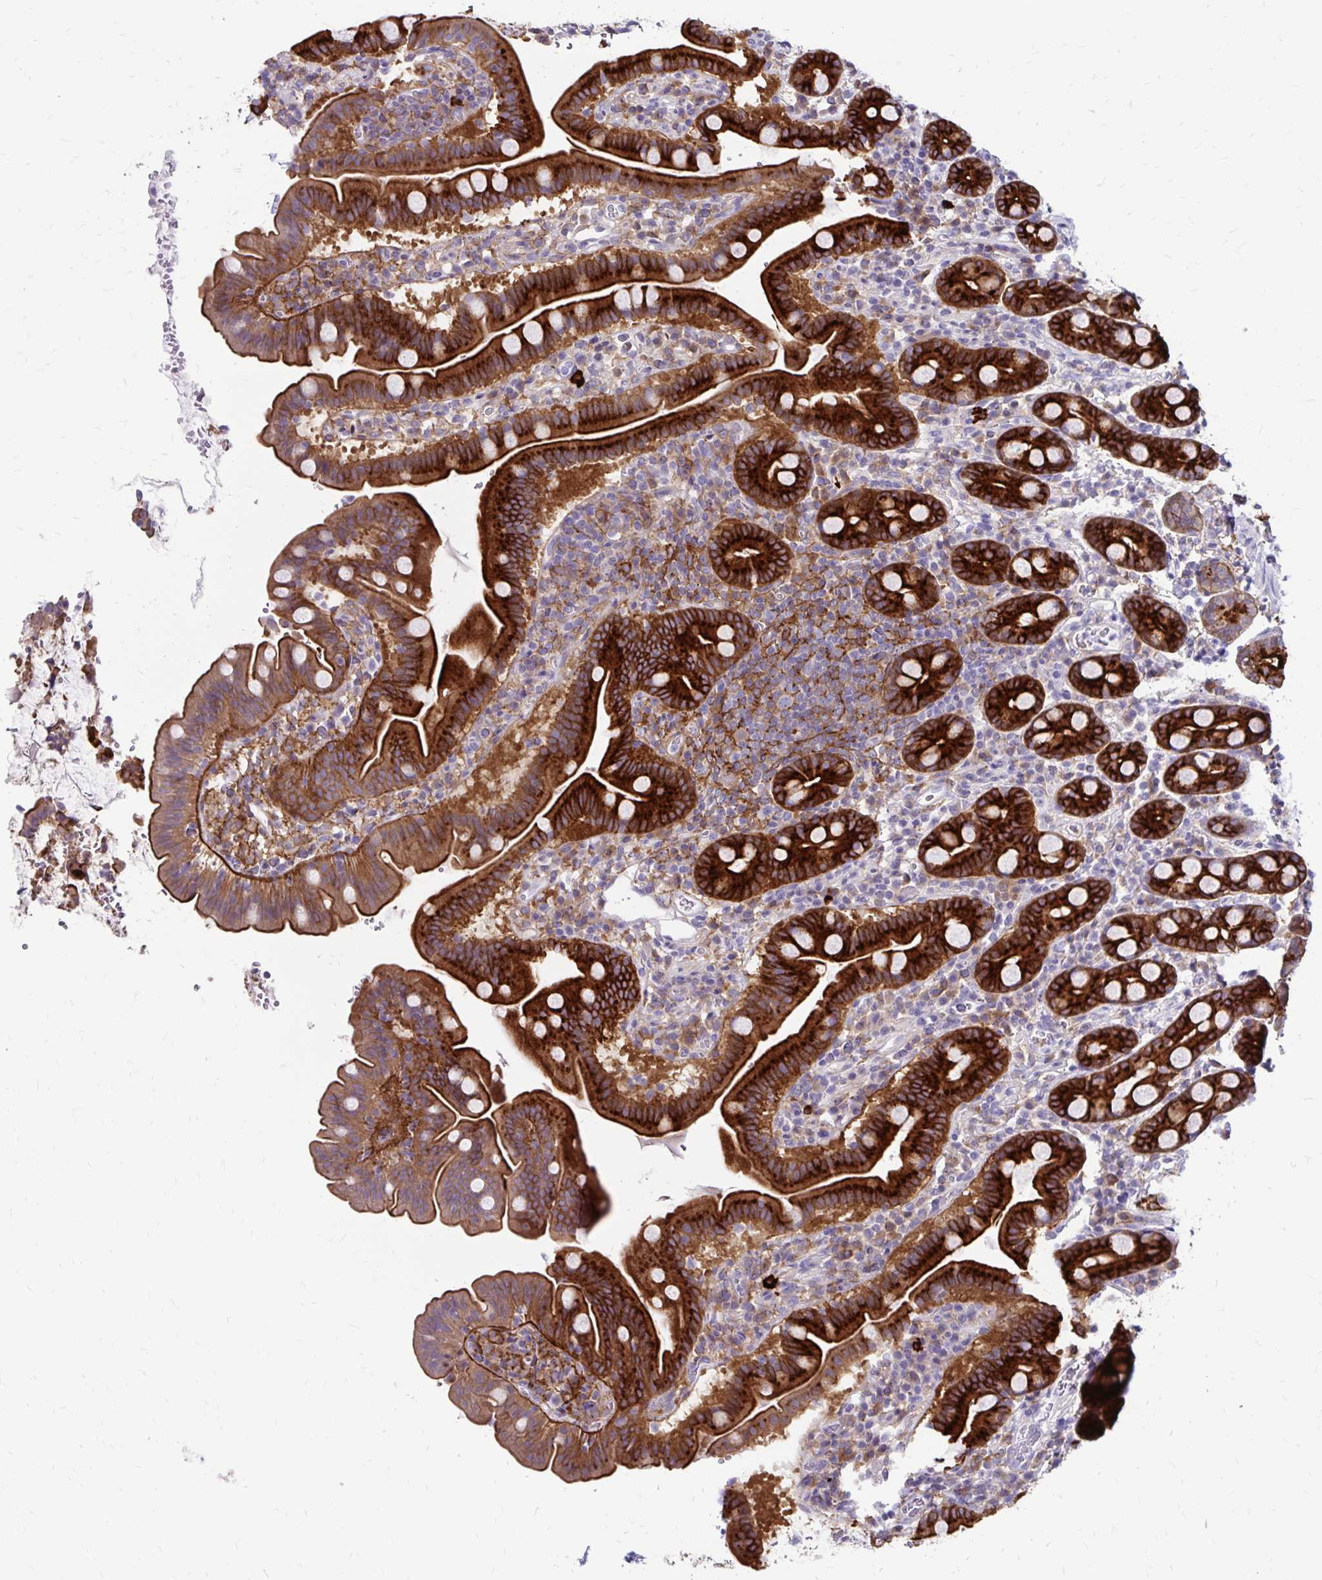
{"staining": {"intensity": "strong", "quantity": ">75%", "location": "cytoplasmic/membranous"}, "tissue": "small intestine", "cell_type": "Glandular cells", "image_type": "normal", "snomed": [{"axis": "morphology", "description": "Normal tissue, NOS"}, {"axis": "topography", "description": "Small intestine"}], "caption": "Immunohistochemistry (IHC) staining of normal small intestine, which displays high levels of strong cytoplasmic/membranous positivity in approximately >75% of glandular cells indicating strong cytoplasmic/membranous protein expression. The staining was performed using DAB (3,3'-diaminobenzidine) (brown) for protein detection and nuclei were counterstained in hematoxylin (blue).", "gene": "TNS3", "patient": {"sex": "male", "age": 26}}